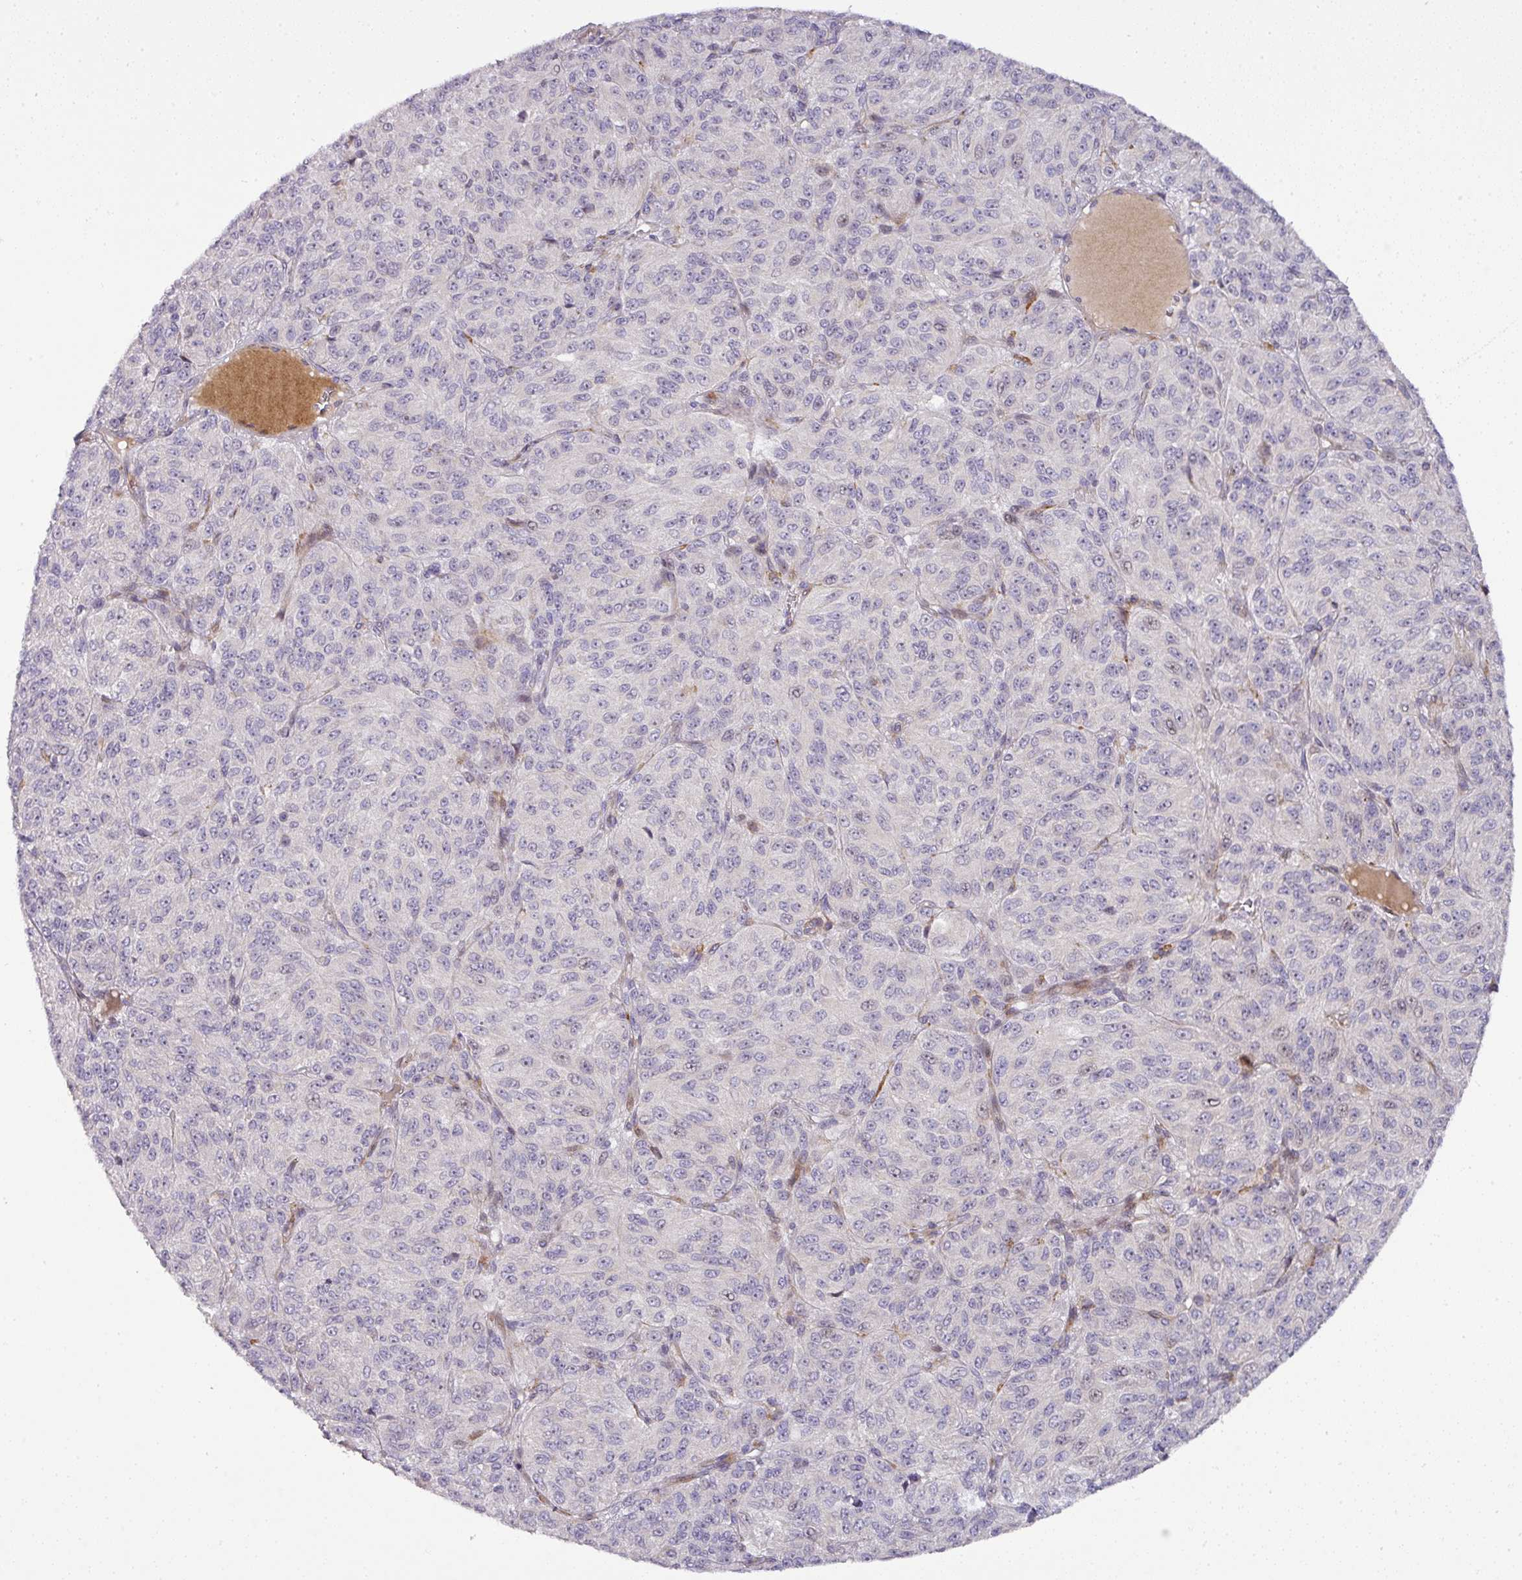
{"staining": {"intensity": "negative", "quantity": "none", "location": "none"}, "tissue": "melanoma", "cell_type": "Tumor cells", "image_type": "cancer", "snomed": [{"axis": "morphology", "description": "Malignant melanoma, Metastatic site"}, {"axis": "topography", "description": "Brain"}], "caption": "A histopathology image of malignant melanoma (metastatic site) stained for a protein demonstrates no brown staining in tumor cells.", "gene": "ATP6V1F", "patient": {"sex": "female", "age": 56}}